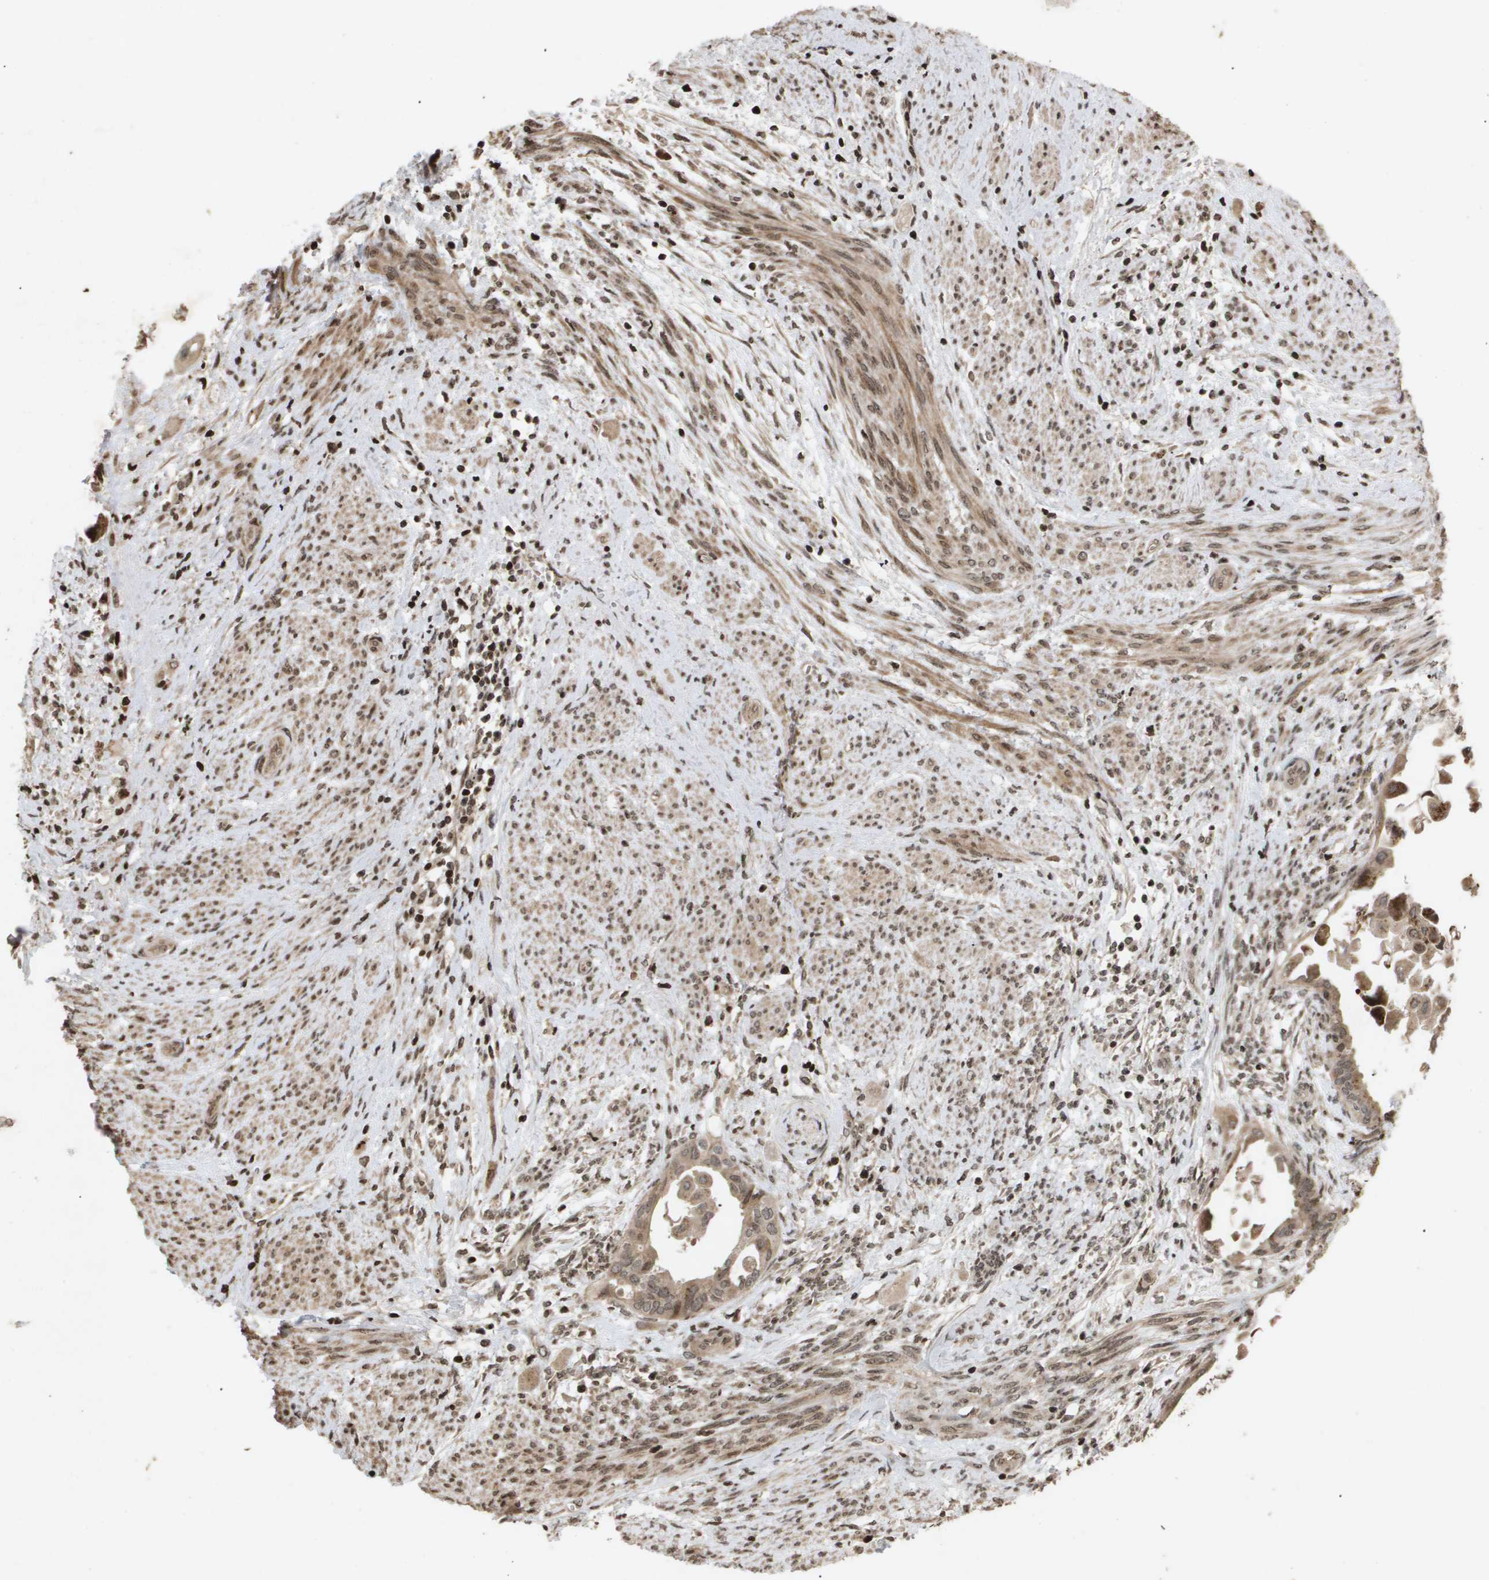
{"staining": {"intensity": "moderate", "quantity": ">75%", "location": "cytoplasmic/membranous,nuclear"}, "tissue": "cervical cancer", "cell_type": "Tumor cells", "image_type": "cancer", "snomed": [{"axis": "morphology", "description": "Normal tissue, NOS"}, {"axis": "morphology", "description": "Adenocarcinoma, NOS"}, {"axis": "topography", "description": "Cervix"}, {"axis": "topography", "description": "Endometrium"}], "caption": "An IHC micrograph of neoplastic tissue is shown. Protein staining in brown labels moderate cytoplasmic/membranous and nuclear positivity in adenocarcinoma (cervical) within tumor cells.", "gene": "HSPA6", "patient": {"sex": "female", "age": 86}}